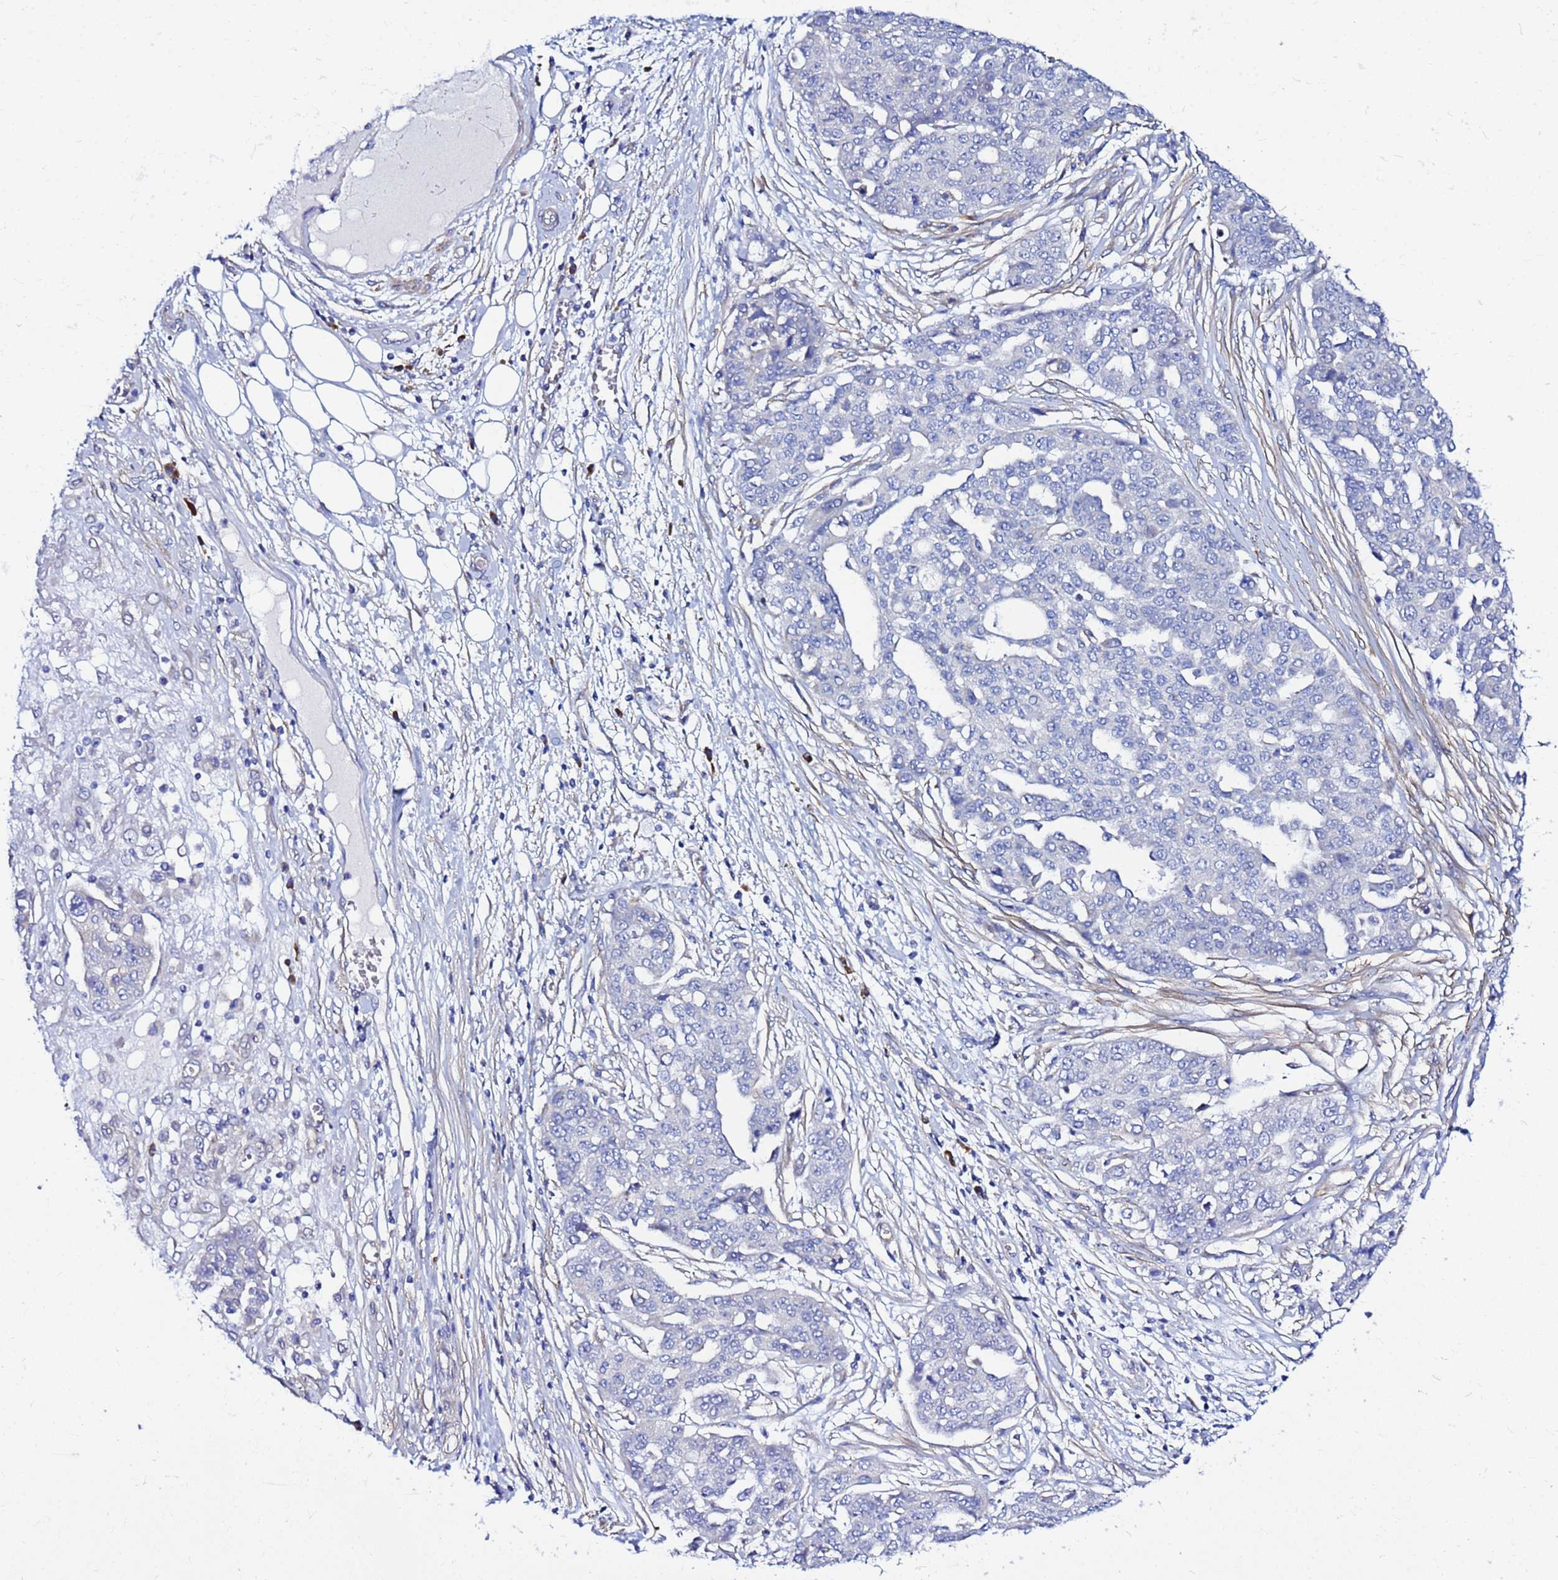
{"staining": {"intensity": "negative", "quantity": "none", "location": "none"}, "tissue": "ovarian cancer", "cell_type": "Tumor cells", "image_type": "cancer", "snomed": [{"axis": "morphology", "description": "Cystadenocarcinoma, serous, NOS"}, {"axis": "topography", "description": "Soft tissue"}, {"axis": "topography", "description": "Ovary"}], "caption": "Protein analysis of ovarian serous cystadenocarcinoma exhibits no significant staining in tumor cells.", "gene": "JRKL", "patient": {"sex": "female", "age": 57}}